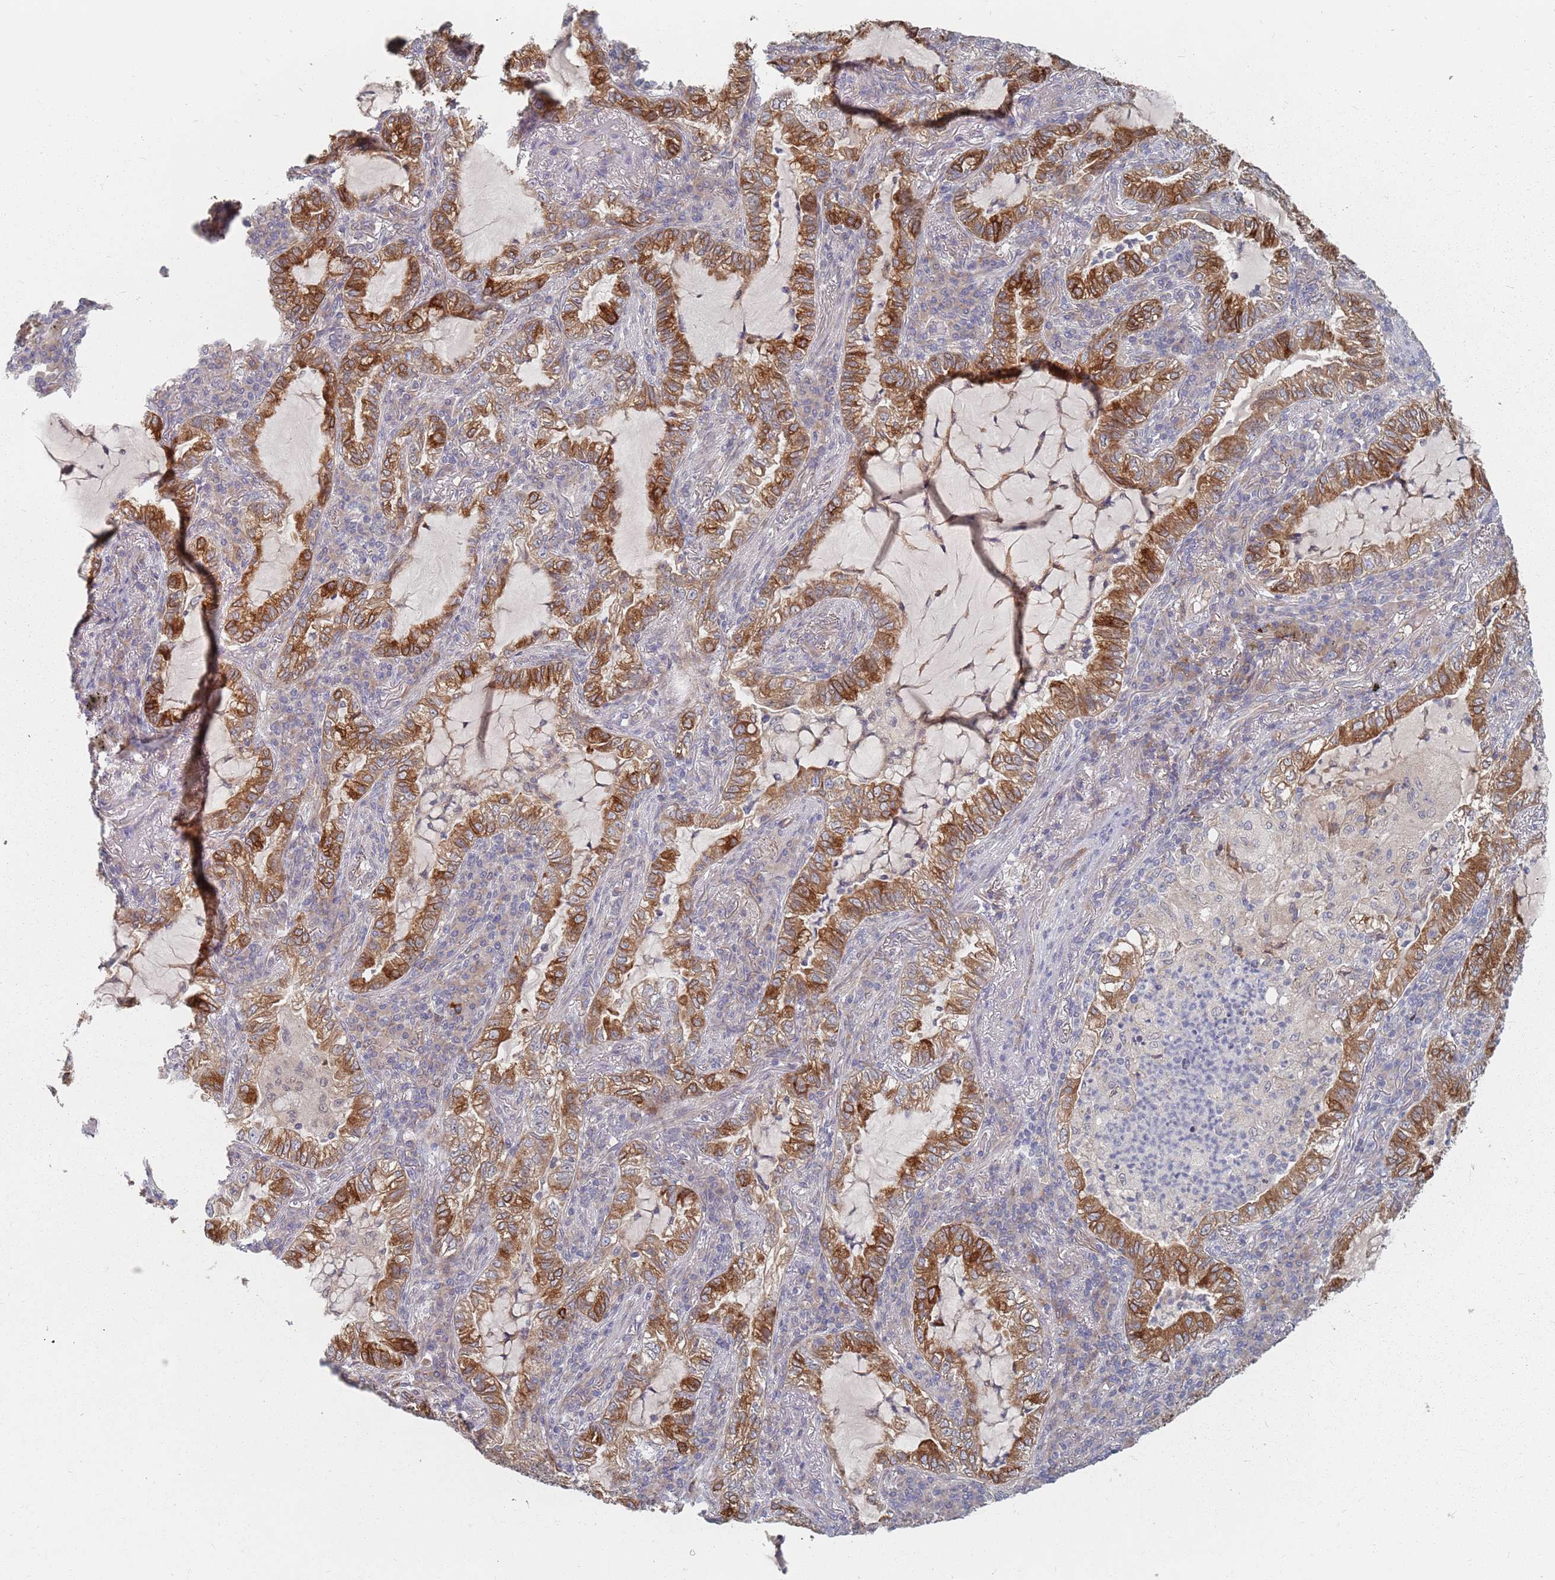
{"staining": {"intensity": "moderate", "quantity": ">75%", "location": "cytoplasmic/membranous"}, "tissue": "lung cancer", "cell_type": "Tumor cells", "image_type": "cancer", "snomed": [{"axis": "morphology", "description": "Adenocarcinoma, NOS"}, {"axis": "topography", "description": "Lung"}], "caption": "Tumor cells show moderate cytoplasmic/membranous positivity in approximately >75% of cells in lung adenocarcinoma.", "gene": "ADAL", "patient": {"sex": "female", "age": 73}}